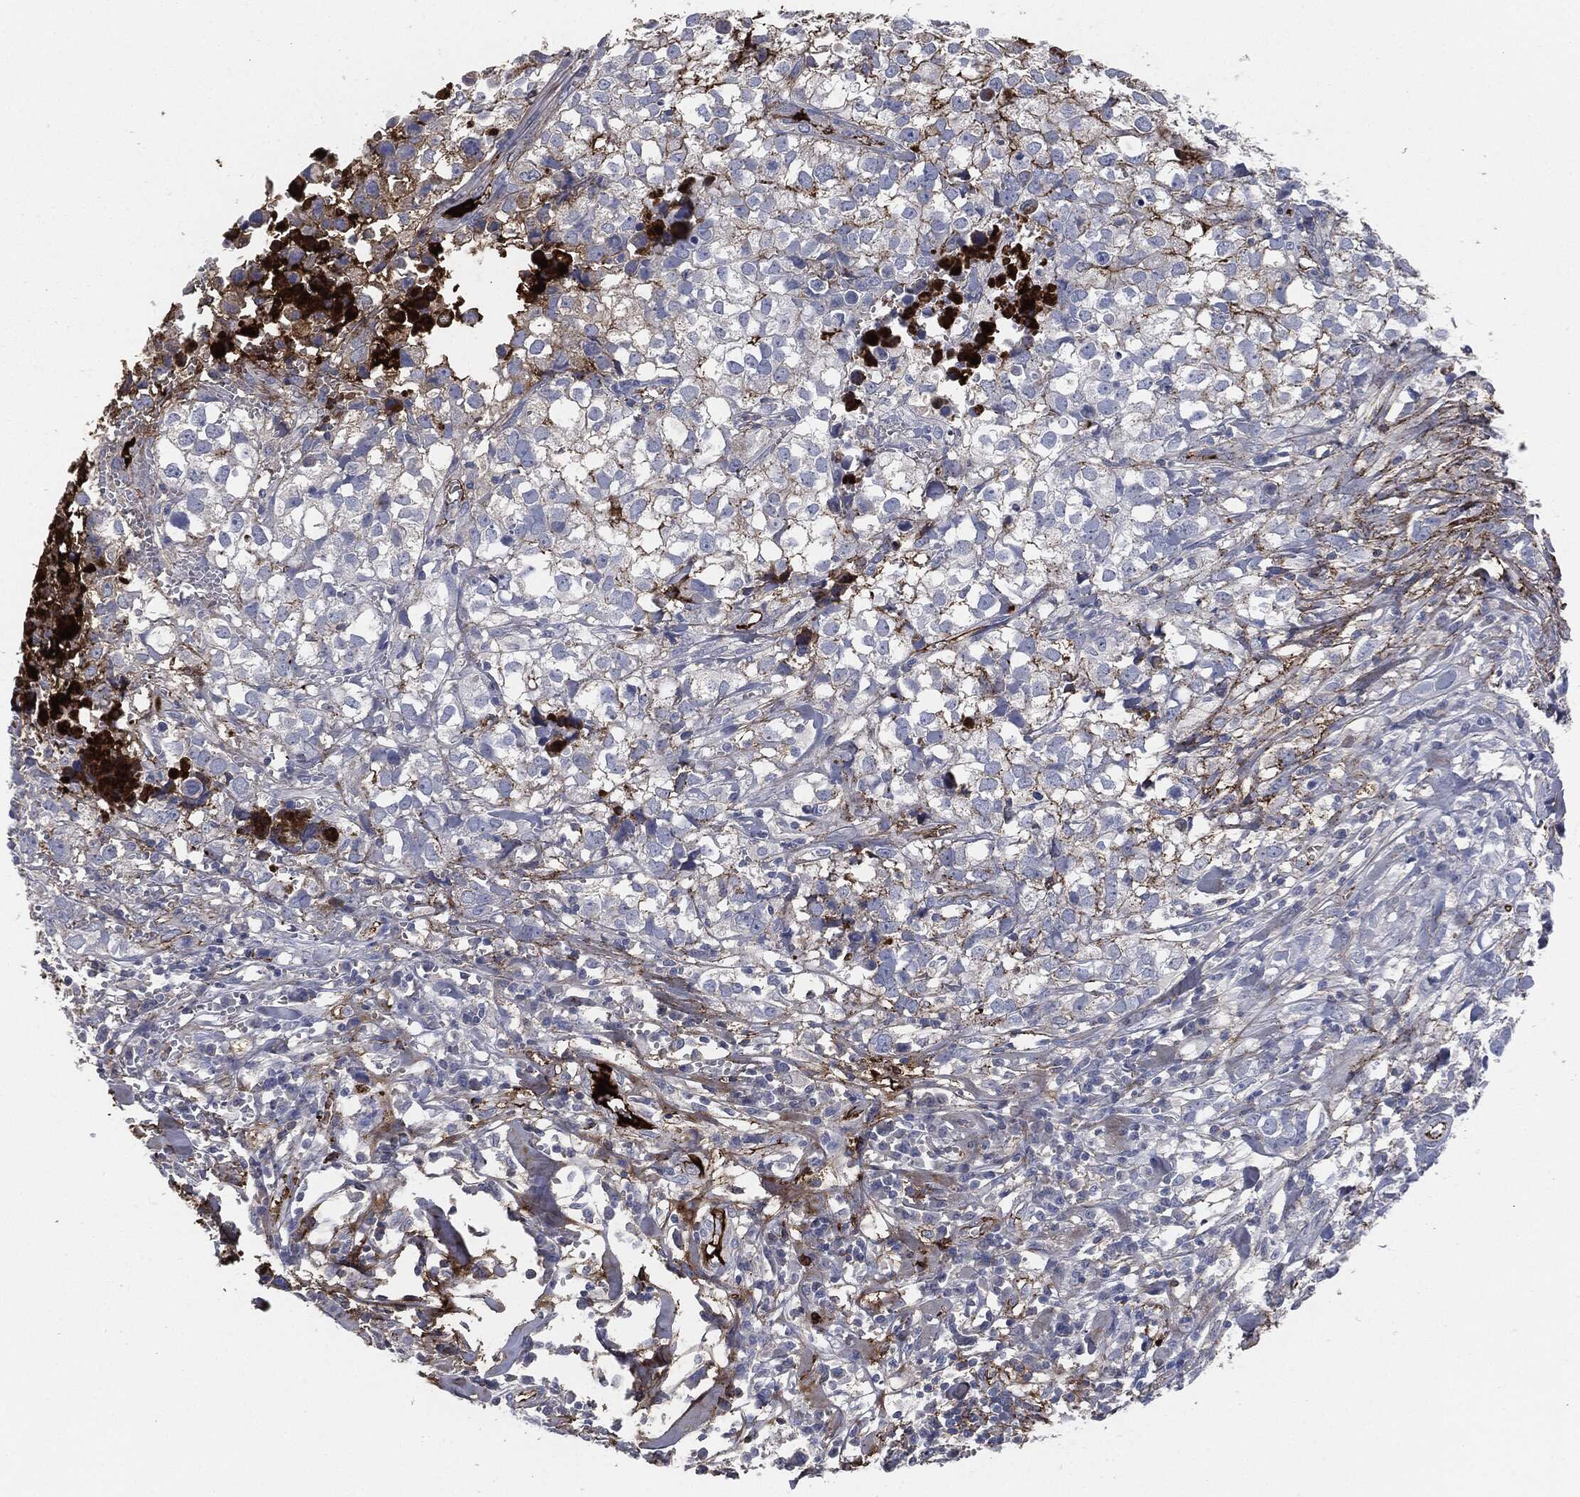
{"staining": {"intensity": "negative", "quantity": "none", "location": "none"}, "tissue": "breast cancer", "cell_type": "Tumor cells", "image_type": "cancer", "snomed": [{"axis": "morphology", "description": "Duct carcinoma"}, {"axis": "topography", "description": "Breast"}], "caption": "IHC of breast cancer (intraductal carcinoma) demonstrates no staining in tumor cells.", "gene": "APOB", "patient": {"sex": "female", "age": 30}}